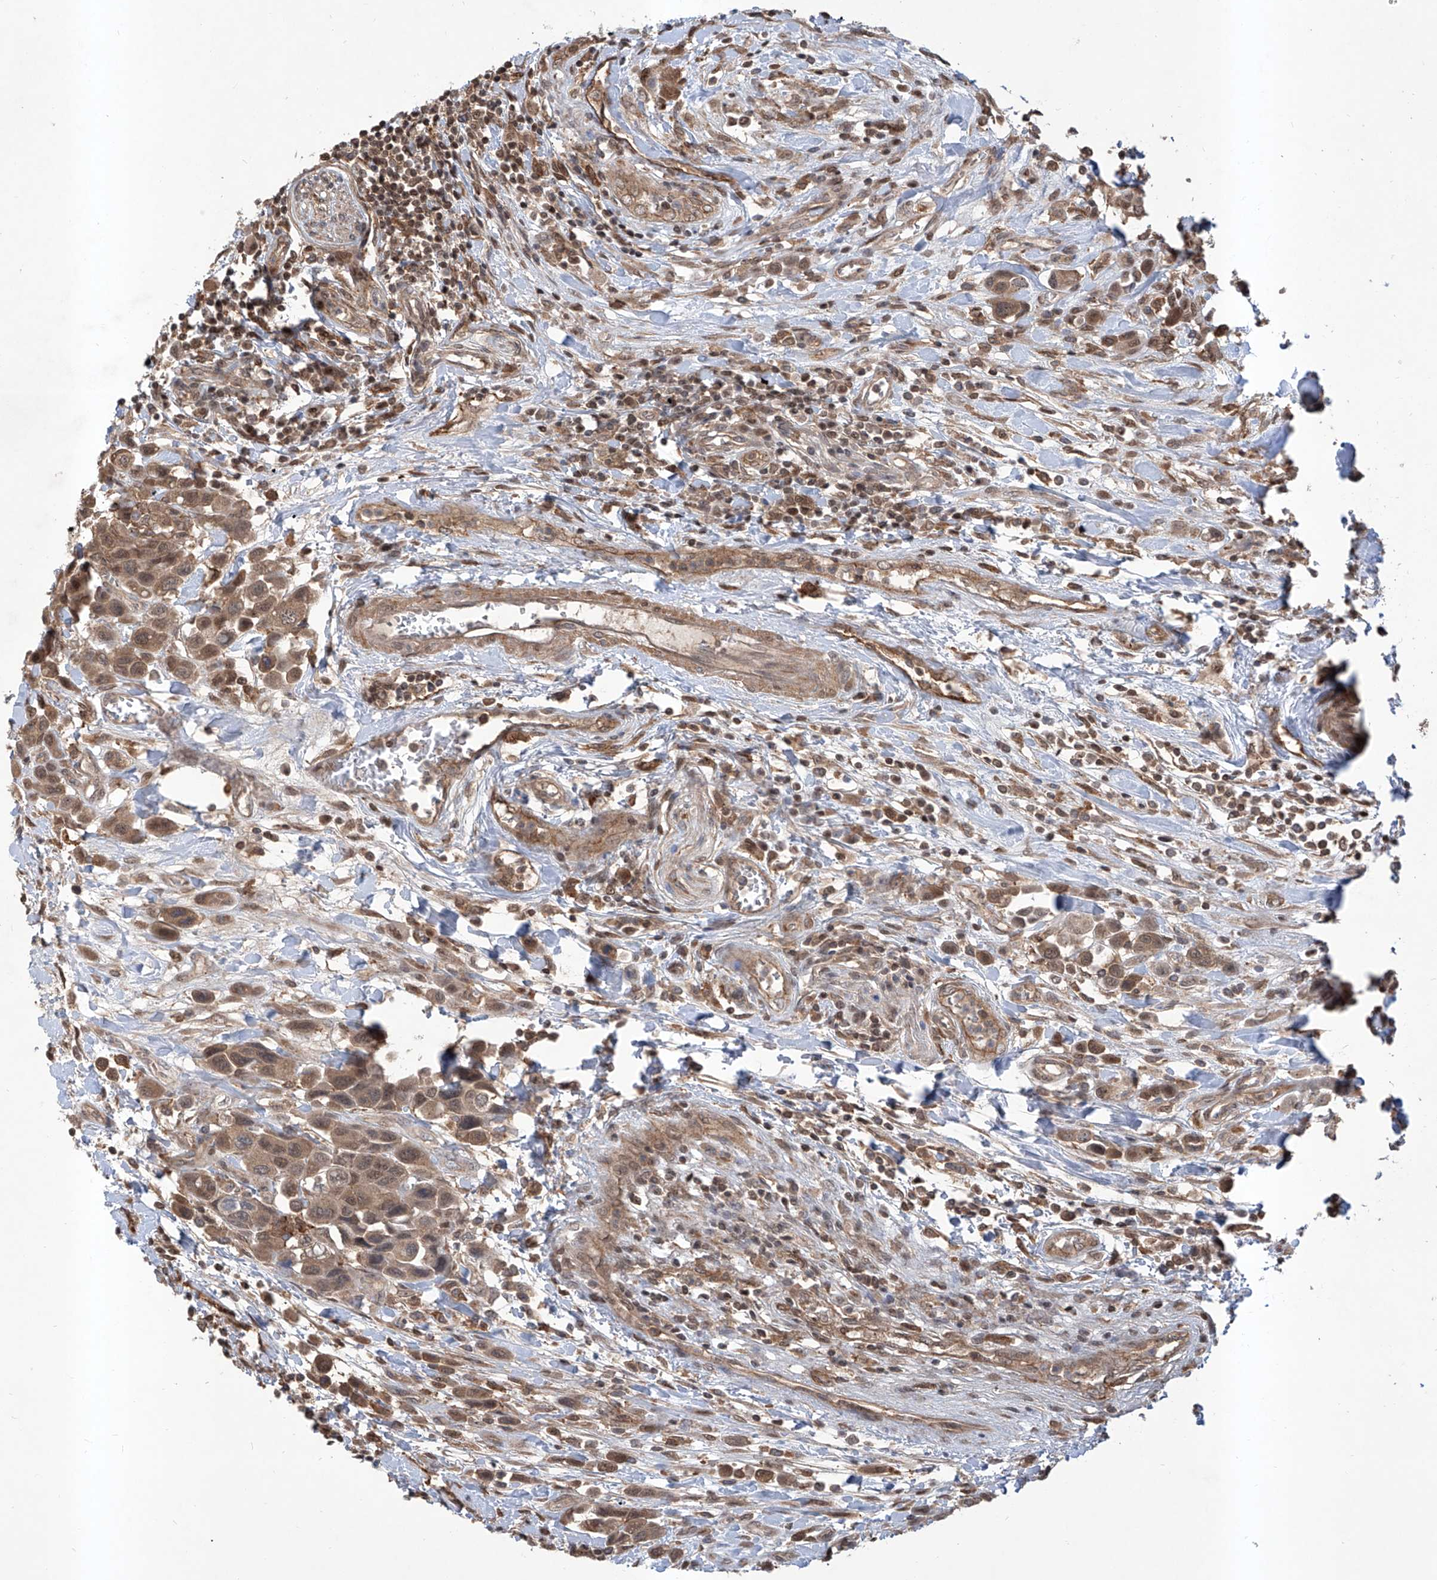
{"staining": {"intensity": "weak", "quantity": ">75%", "location": "cytoplasmic/membranous,nuclear"}, "tissue": "urothelial cancer", "cell_type": "Tumor cells", "image_type": "cancer", "snomed": [{"axis": "morphology", "description": "Urothelial carcinoma, High grade"}, {"axis": "topography", "description": "Urinary bladder"}], "caption": "Protein staining displays weak cytoplasmic/membranous and nuclear positivity in approximately >75% of tumor cells in high-grade urothelial carcinoma.", "gene": "HOXC8", "patient": {"sex": "male", "age": 50}}